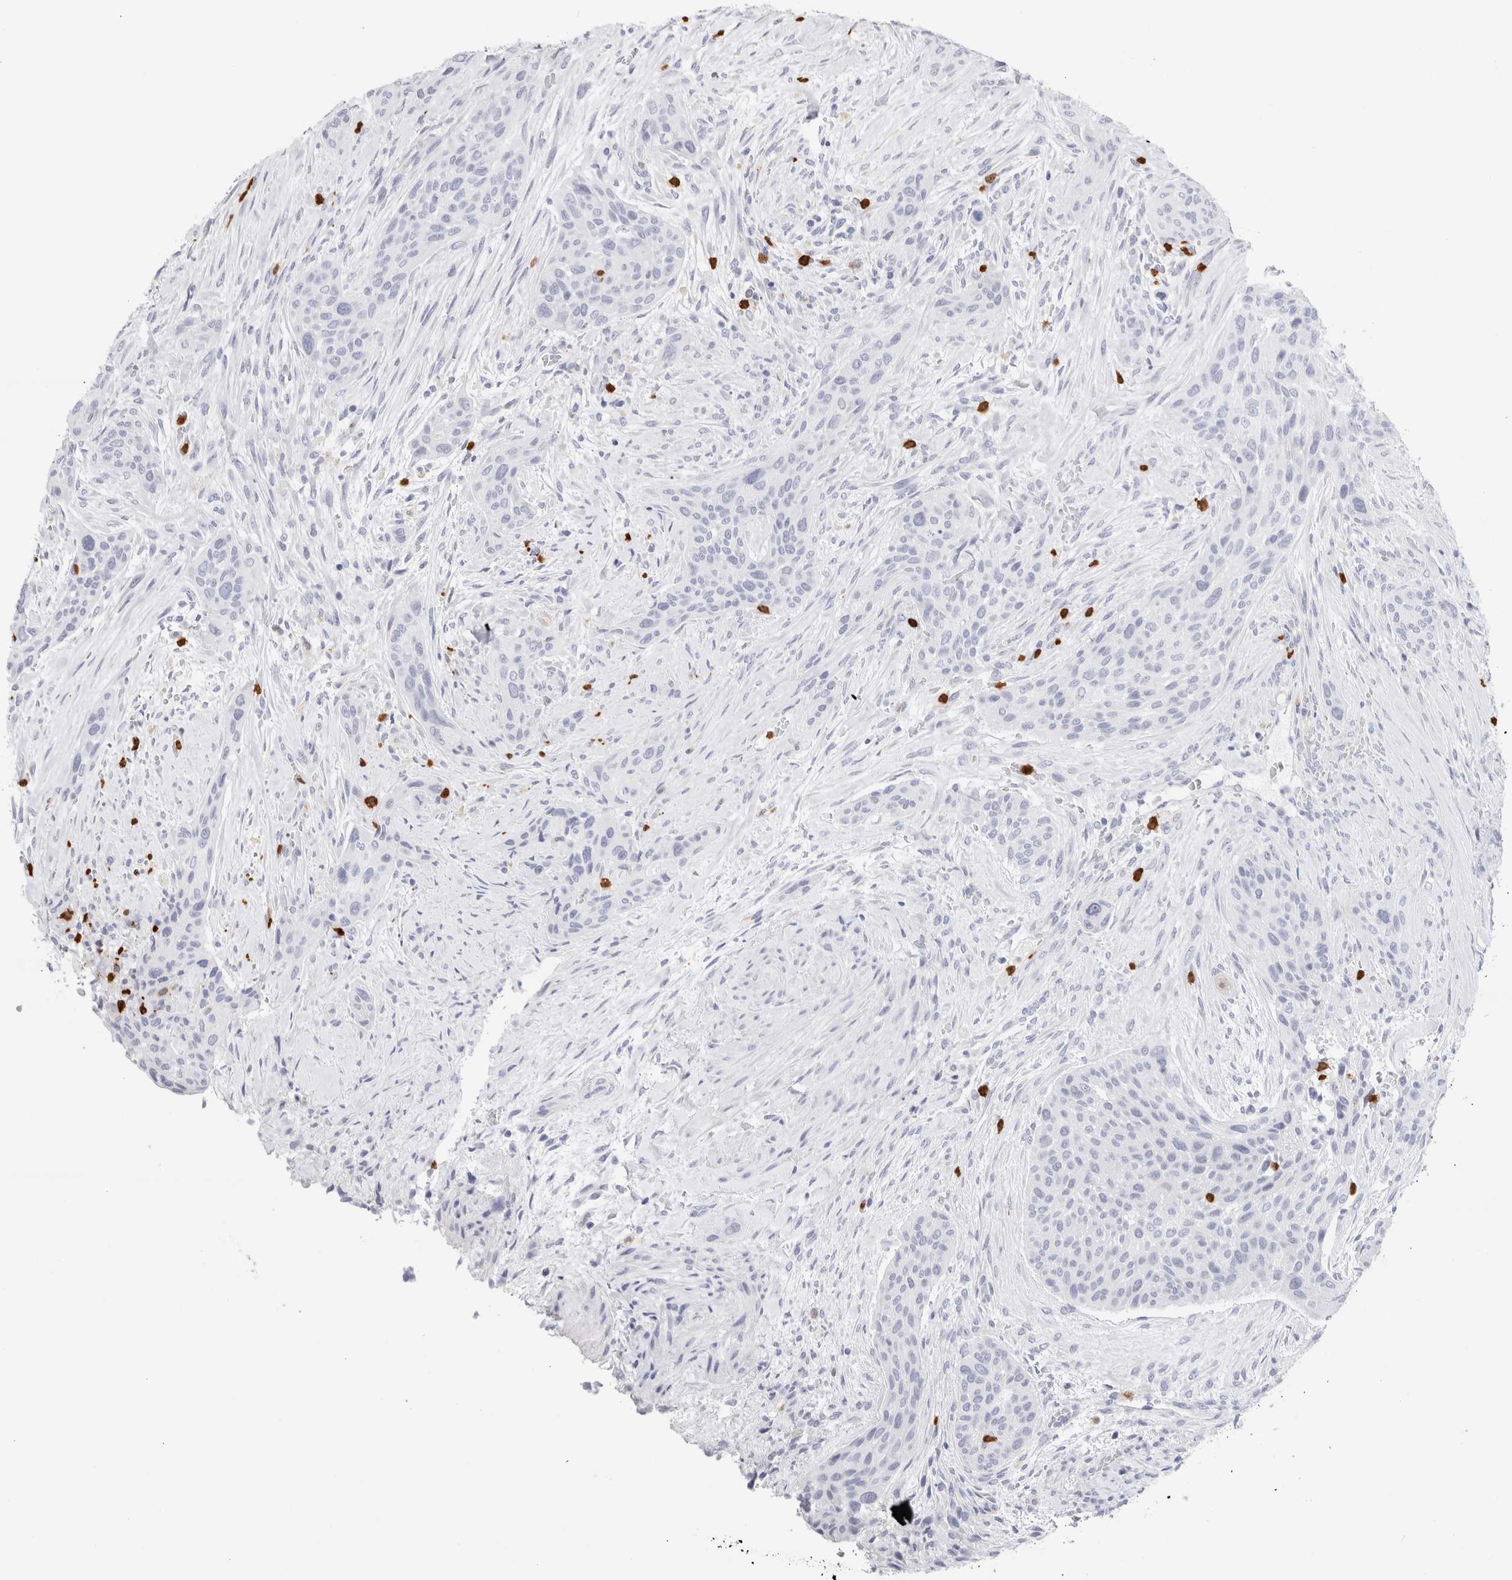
{"staining": {"intensity": "negative", "quantity": "none", "location": "none"}, "tissue": "urothelial cancer", "cell_type": "Tumor cells", "image_type": "cancer", "snomed": [{"axis": "morphology", "description": "Urothelial carcinoma, High grade"}, {"axis": "topography", "description": "Urinary bladder"}], "caption": "An IHC micrograph of urothelial cancer is shown. There is no staining in tumor cells of urothelial cancer.", "gene": "SLC10A5", "patient": {"sex": "male", "age": 35}}